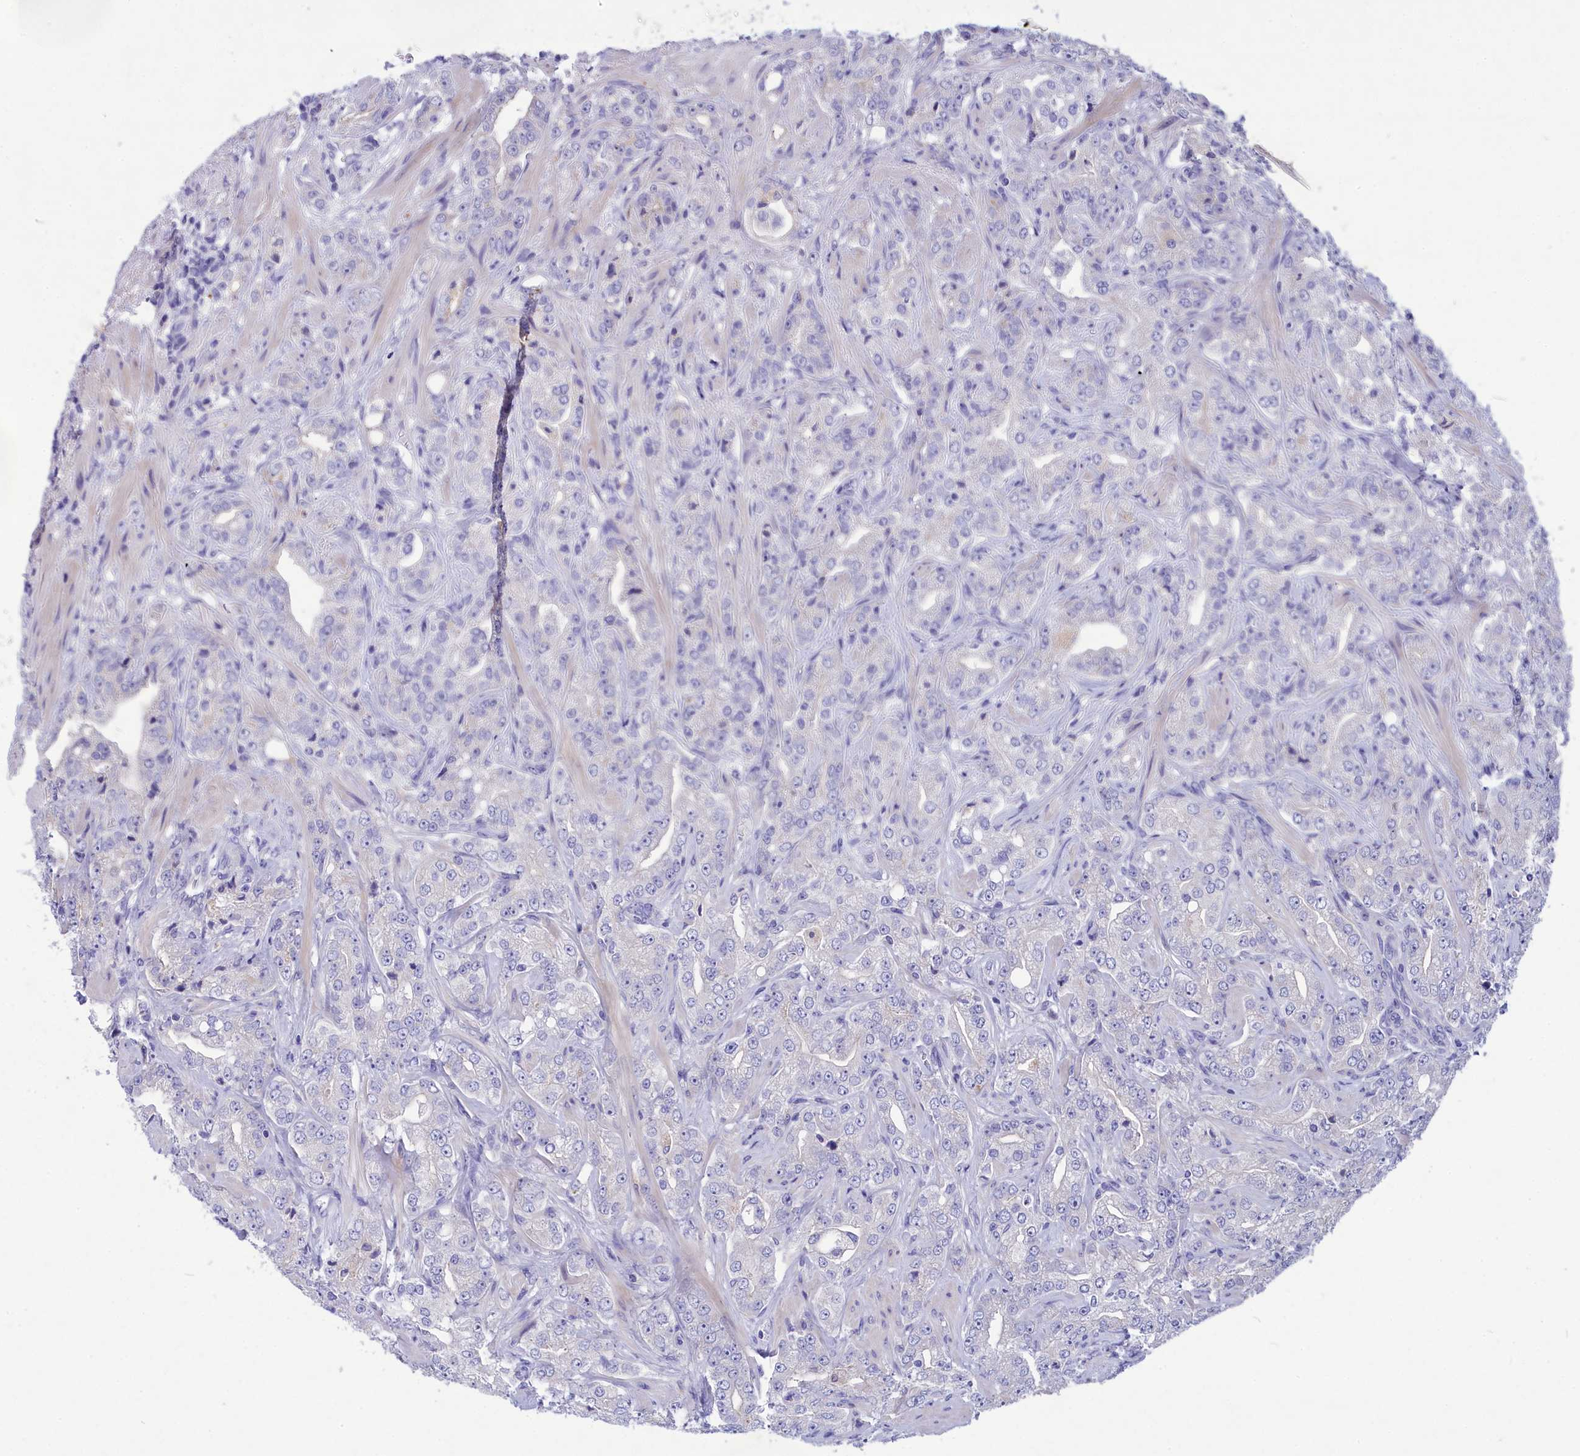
{"staining": {"intensity": "negative", "quantity": "none", "location": "none"}, "tissue": "prostate cancer", "cell_type": "Tumor cells", "image_type": "cancer", "snomed": [{"axis": "morphology", "description": "Adenocarcinoma, Low grade"}, {"axis": "topography", "description": "Prostate"}], "caption": "High magnification brightfield microscopy of adenocarcinoma (low-grade) (prostate) stained with DAB (brown) and counterstained with hematoxylin (blue): tumor cells show no significant expression.", "gene": "DEFB119", "patient": {"sex": "male", "age": 67}}